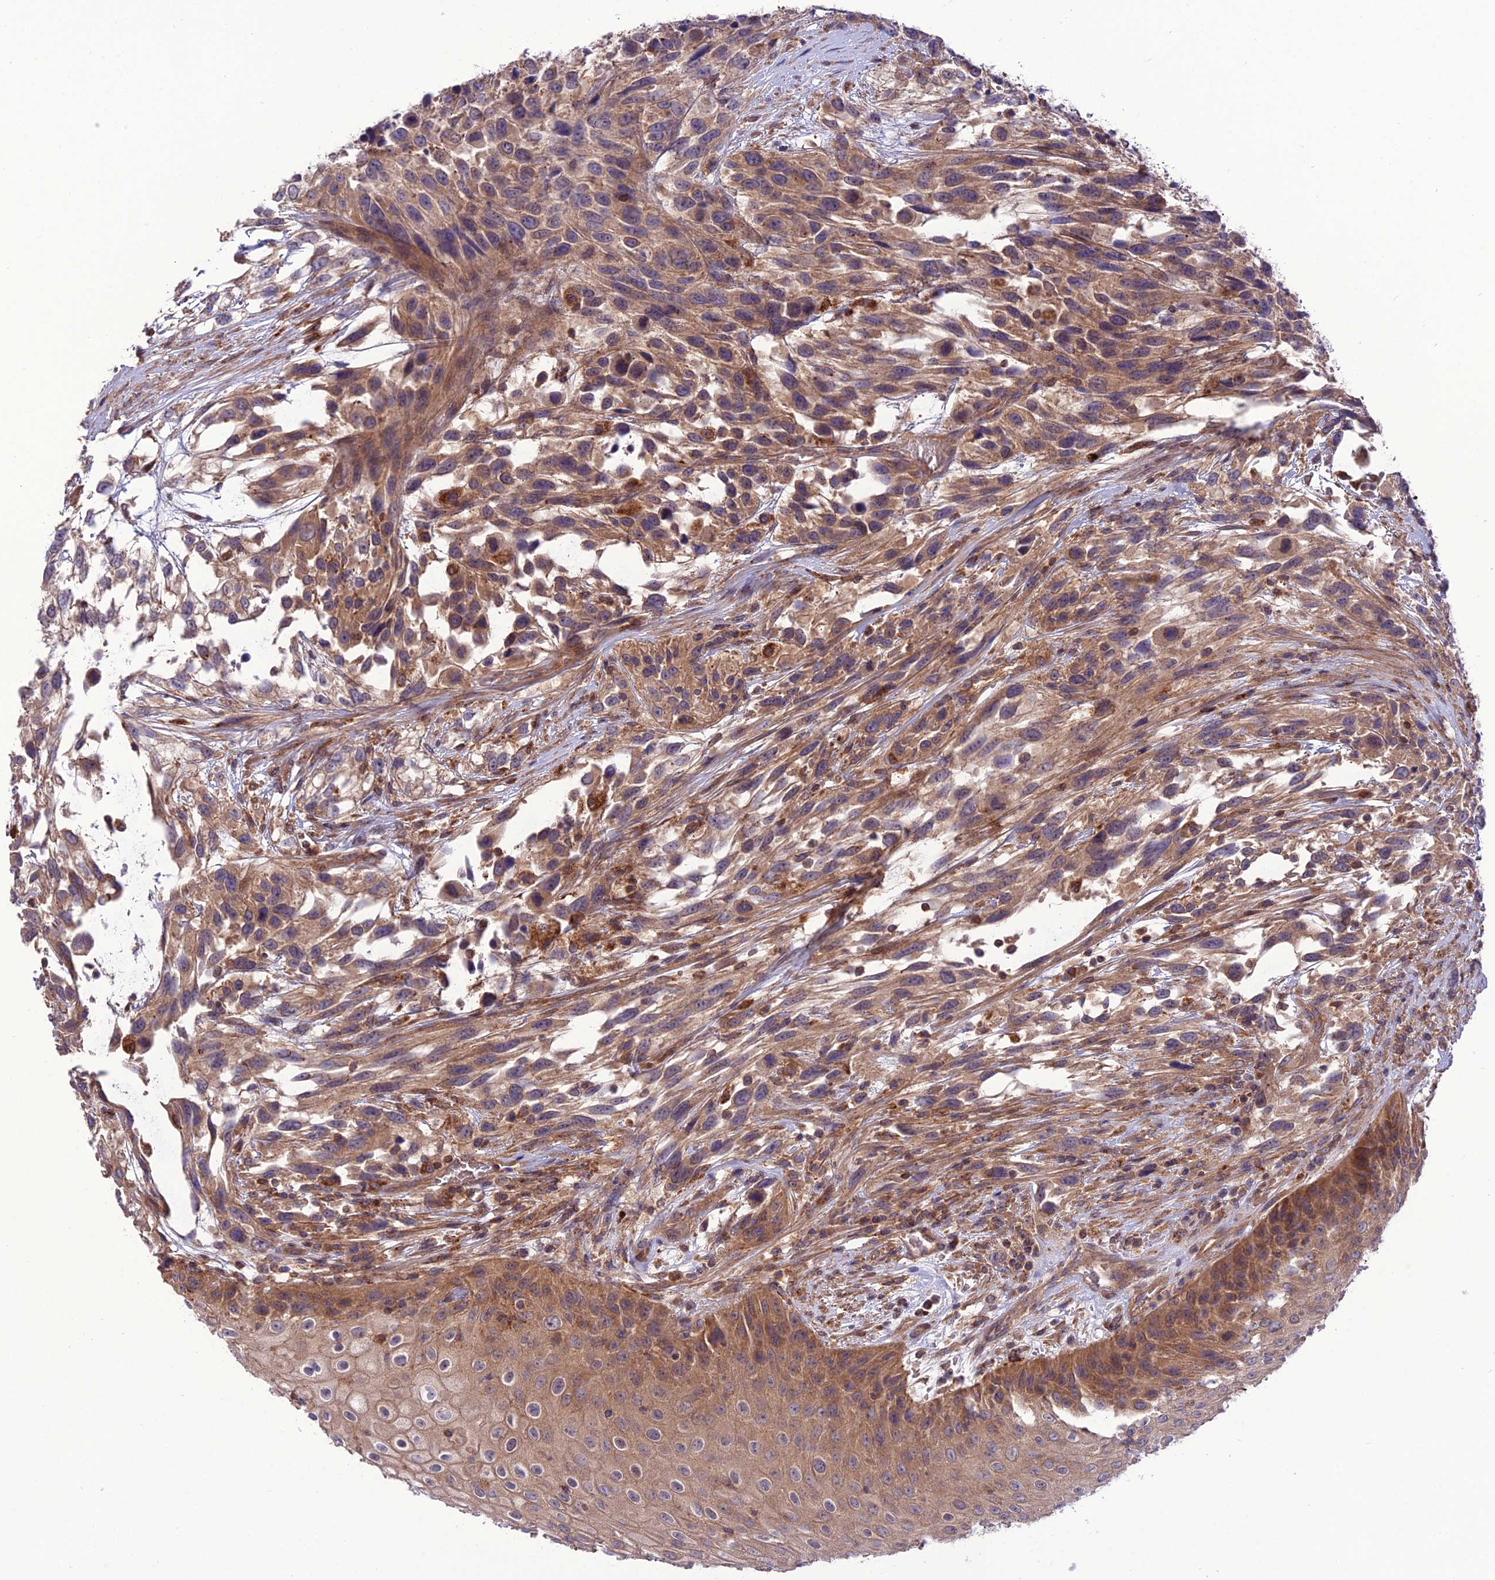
{"staining": {"intensity": "moderate", "quantity": ">75%", "location": "cytoplasmic/membranous"}, "tissue": "urothelial cancer", "cell_type": "Tumor cells", "image_type": "cancer", "snomed": [{"axis": "morphology", "description": "Urothelial carcinoma, High grade"}, {"axis": "topography", "description": "Urinary bladder"}], "caption": "A micrograph showing moderate cytoplasmic/membranous staining in approximately >75% of tumor cells in urothelial carcinoma (high-grade), as visualized by brown immunohistochemical staining.", "gene": "PPIL3", "patient": {"sex": "female", "age": 70}}